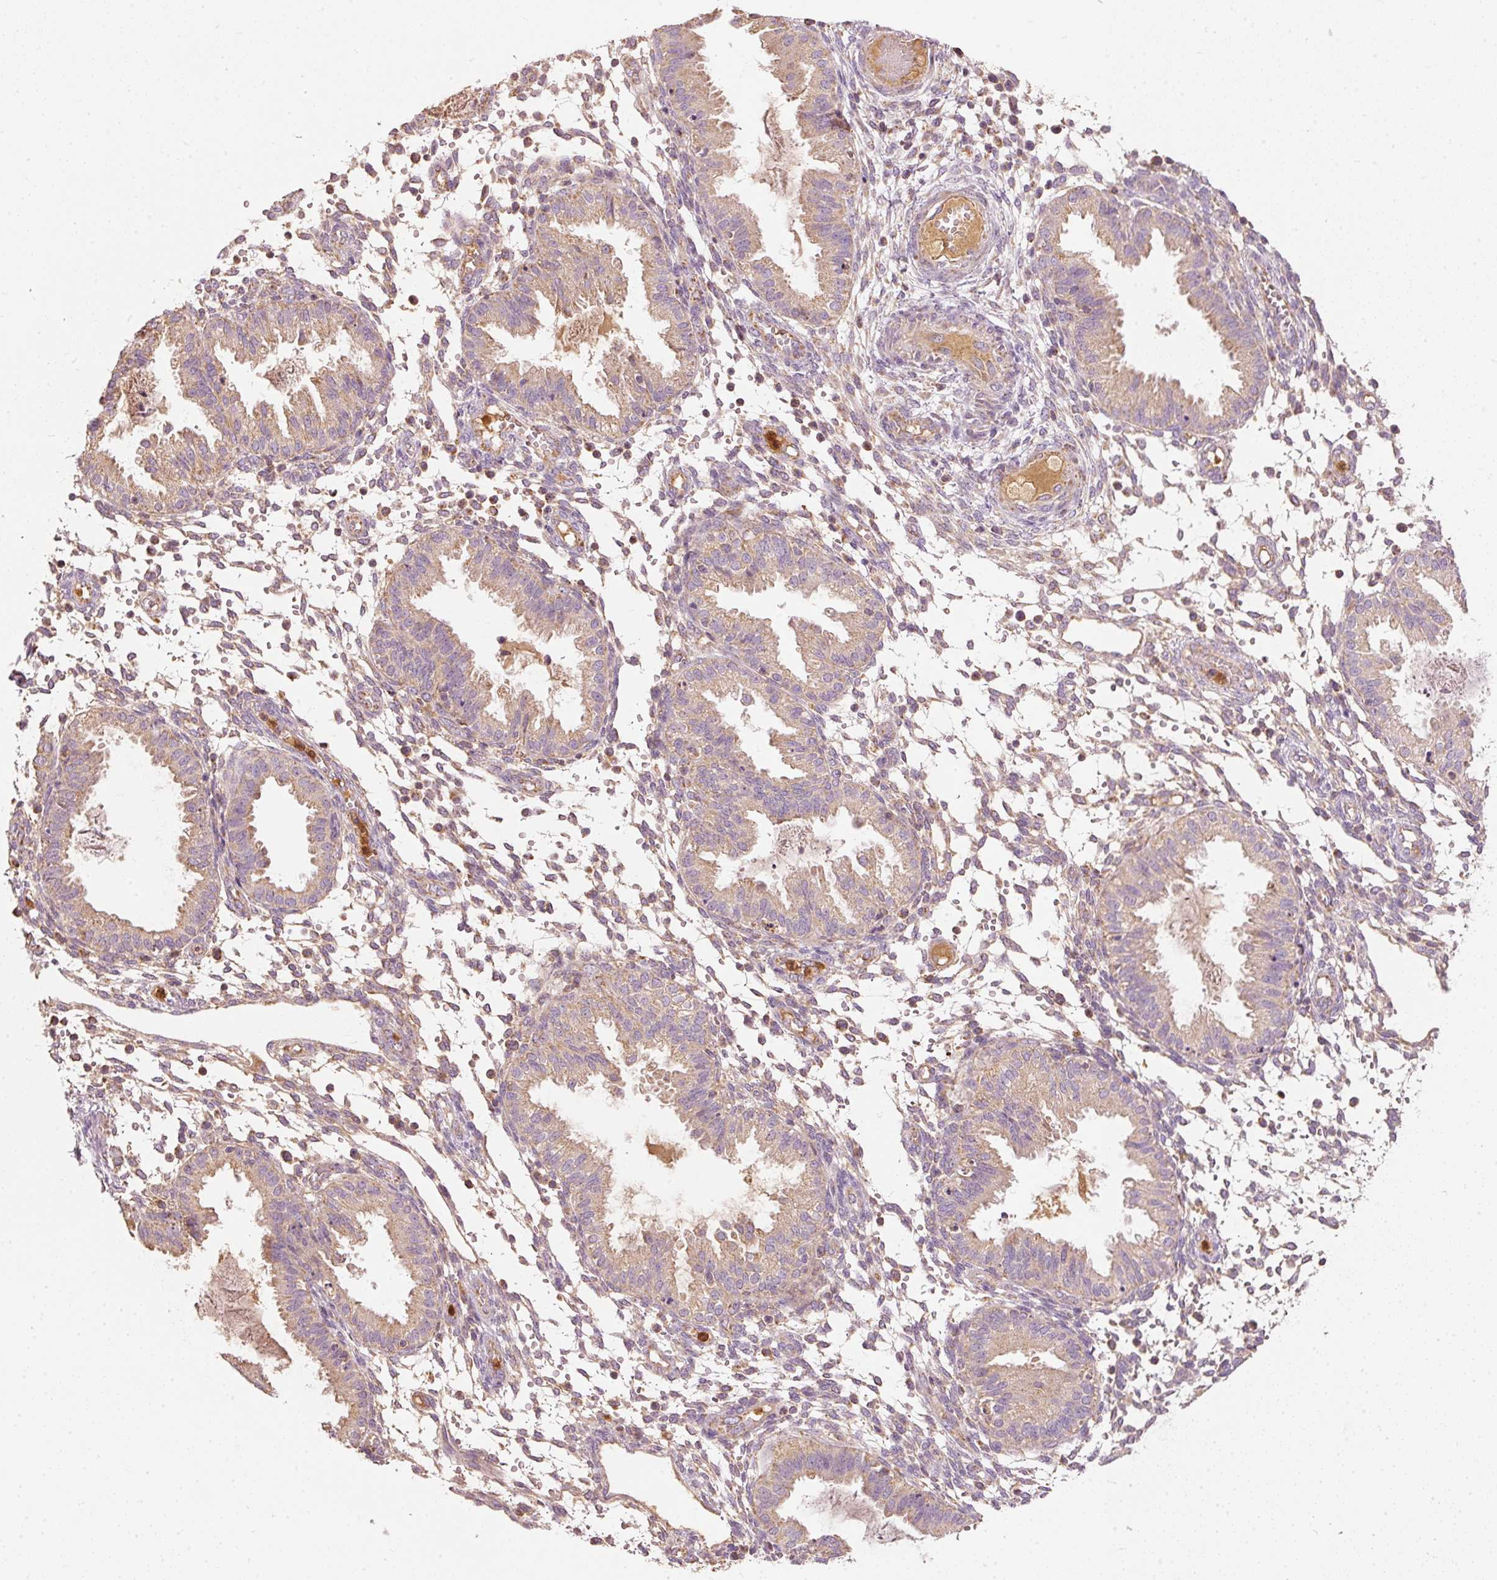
{"staining": {"intensity": "moderate", "quantity": "<25%", "location": "cytoplasmic/membranous"}, "tissue": "endometrium", "cell_type": "Cells in endometrial stroma", "image_type": "normal", "snomed": [{"axis": "morphology", "description": "Normal tissue, NOS"}, {"axis": "topography", "description": "Endometrium"}], "caption": "Cells in endometrial stroma display low levels of moderate cytoplasmic/membranous positivity in approximately <25% of cells in benign human endometrium.", "gene": "PSENEN", "patient": {"sex": "female", "age": 33}}